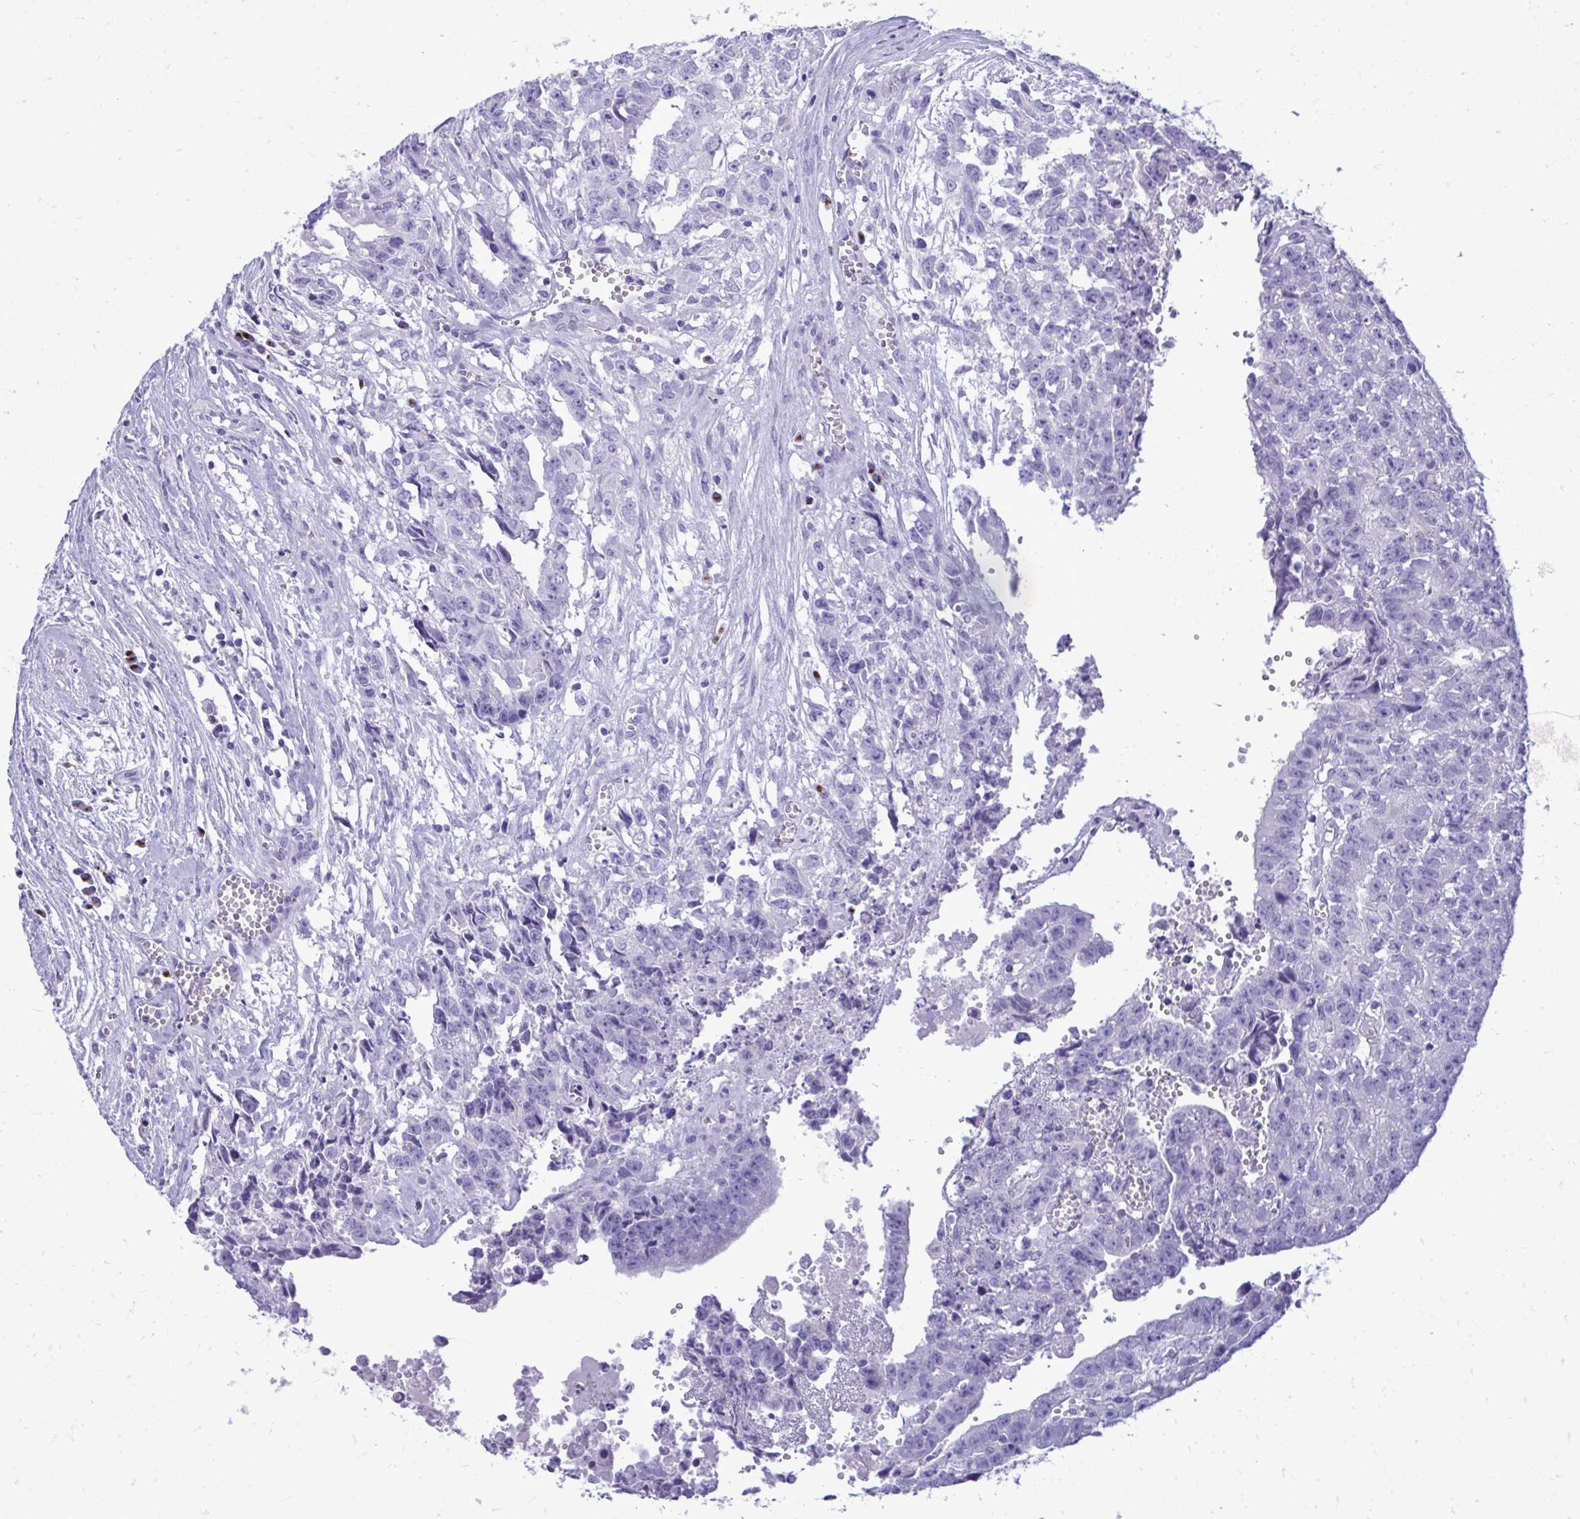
{"staining": {"intensity": "negative", "quantity": "none", "location": "none"}, "tissue": "testis cancer", "cell_type": "Tumor cells", "image_type": "cancer", "snomed": [{"axis": "morphology", "description": "Carcinoma, Embryonal, NOS"}, {"axis": "morphology", "description": "Teratoma, malignant, NOS"}, {"axis": "topography", "description": "Testis"}], "caption": "A high-resolution image shows immunohistochemistry (IHC) staining of testis cancer, which exhibits no significant positivity in tumor cells.", "gene": "ANKDD1B", "patient": {"sex": "male", "age": 24}}